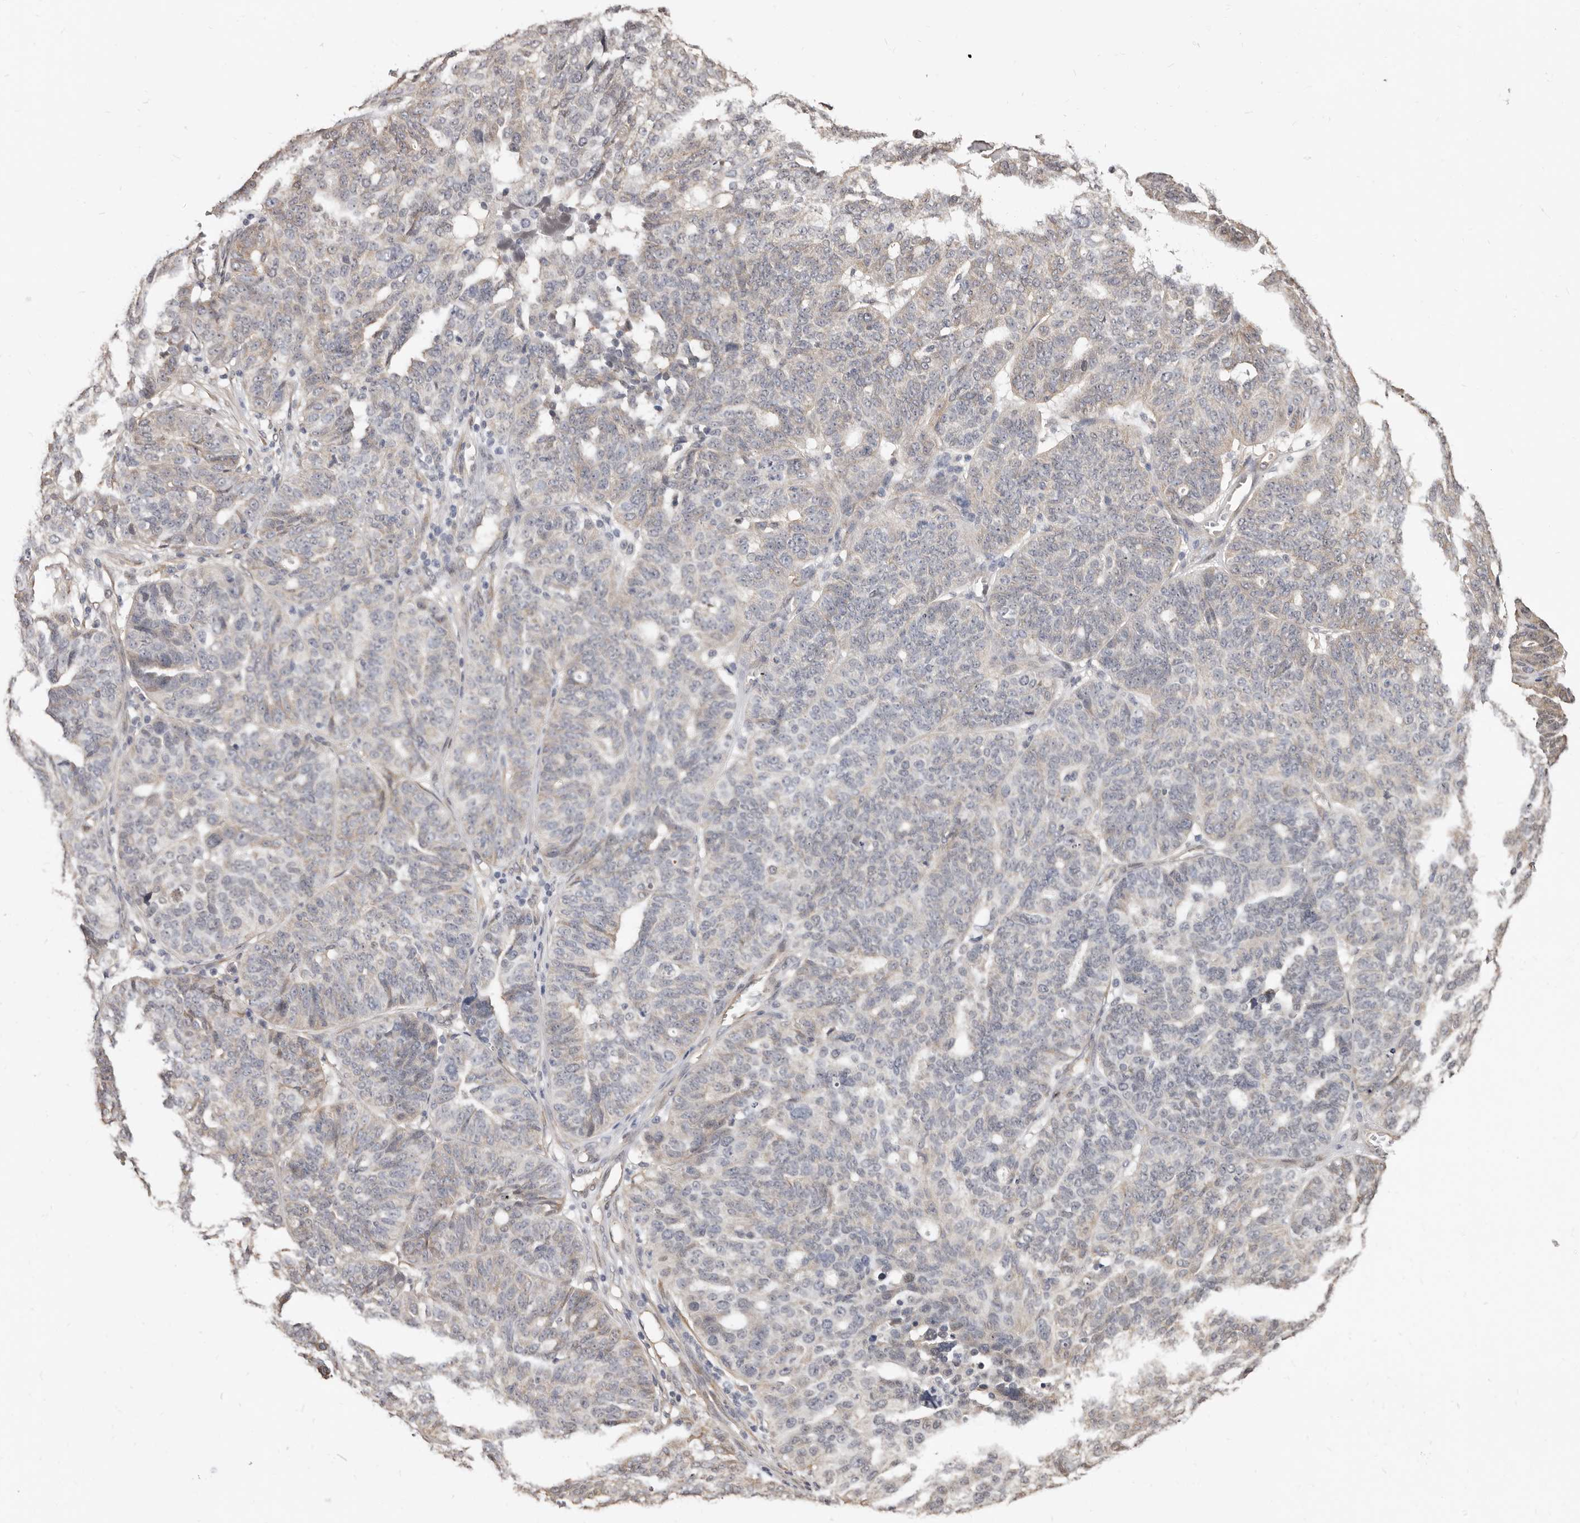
{"staining": {"intensity": "weak", "quantity": "<25%", "location": "cytoplasmic/membranous"}, "tissue": "ovarian cancer", "cell_type": "Tumor cells", "image_type": "cancer", "snomed": [{"axis": "morphology", "description": "Cystadenocarcinoma, serous, NOS"}, {"axis": "topography", "description": "Ovary"}], "caption": "This is a photomicrograph of IHC staining of ovarian cancer (serous cystadenocarcinoma), which shows no positivity in tumor cells.", "gene": "KHDRBS2", "patient": {"sex": "female", "age": 59}}